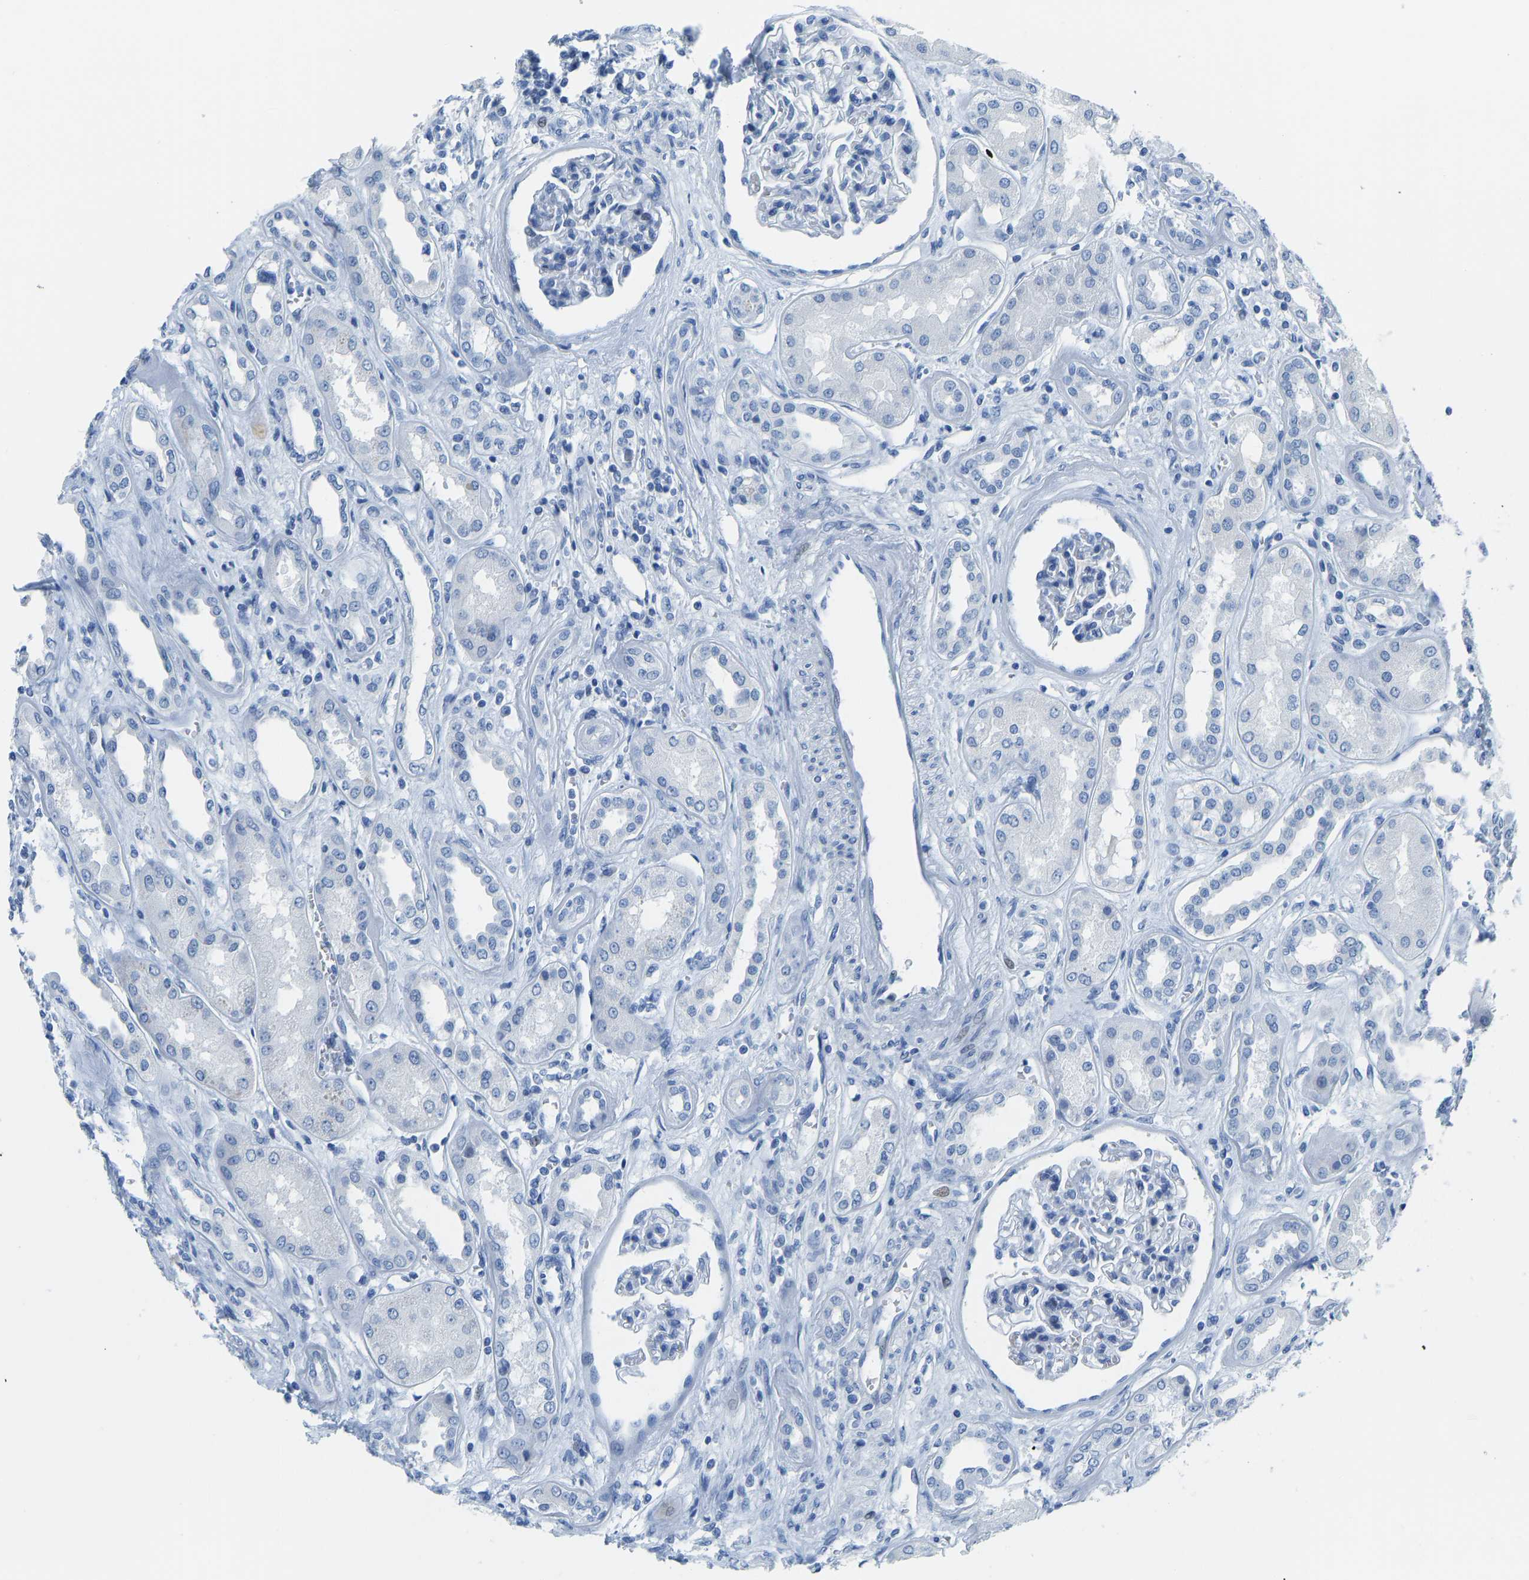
{"staining": {"intensity": "negative", "quantity": "none", "location": "none"}, "tissue": "kidney", "cell_type": "Cells in glomeruli", "image_type": "normal", "snomed": [{"axis": "morphology", "description": "Normal tissue, NOS"}, {"axis": "topography", "description": "Kidney"}], "caption": "Immunohistochemistry (IHC) histopathology image of normal kidney: human kidney stained with DAB (3,3'-diaminobenzidine) shows no significant protein staining in cells in glomeruli.", "gene": "SERPINB3", "patient": {"sex": "male", "age": 59}}